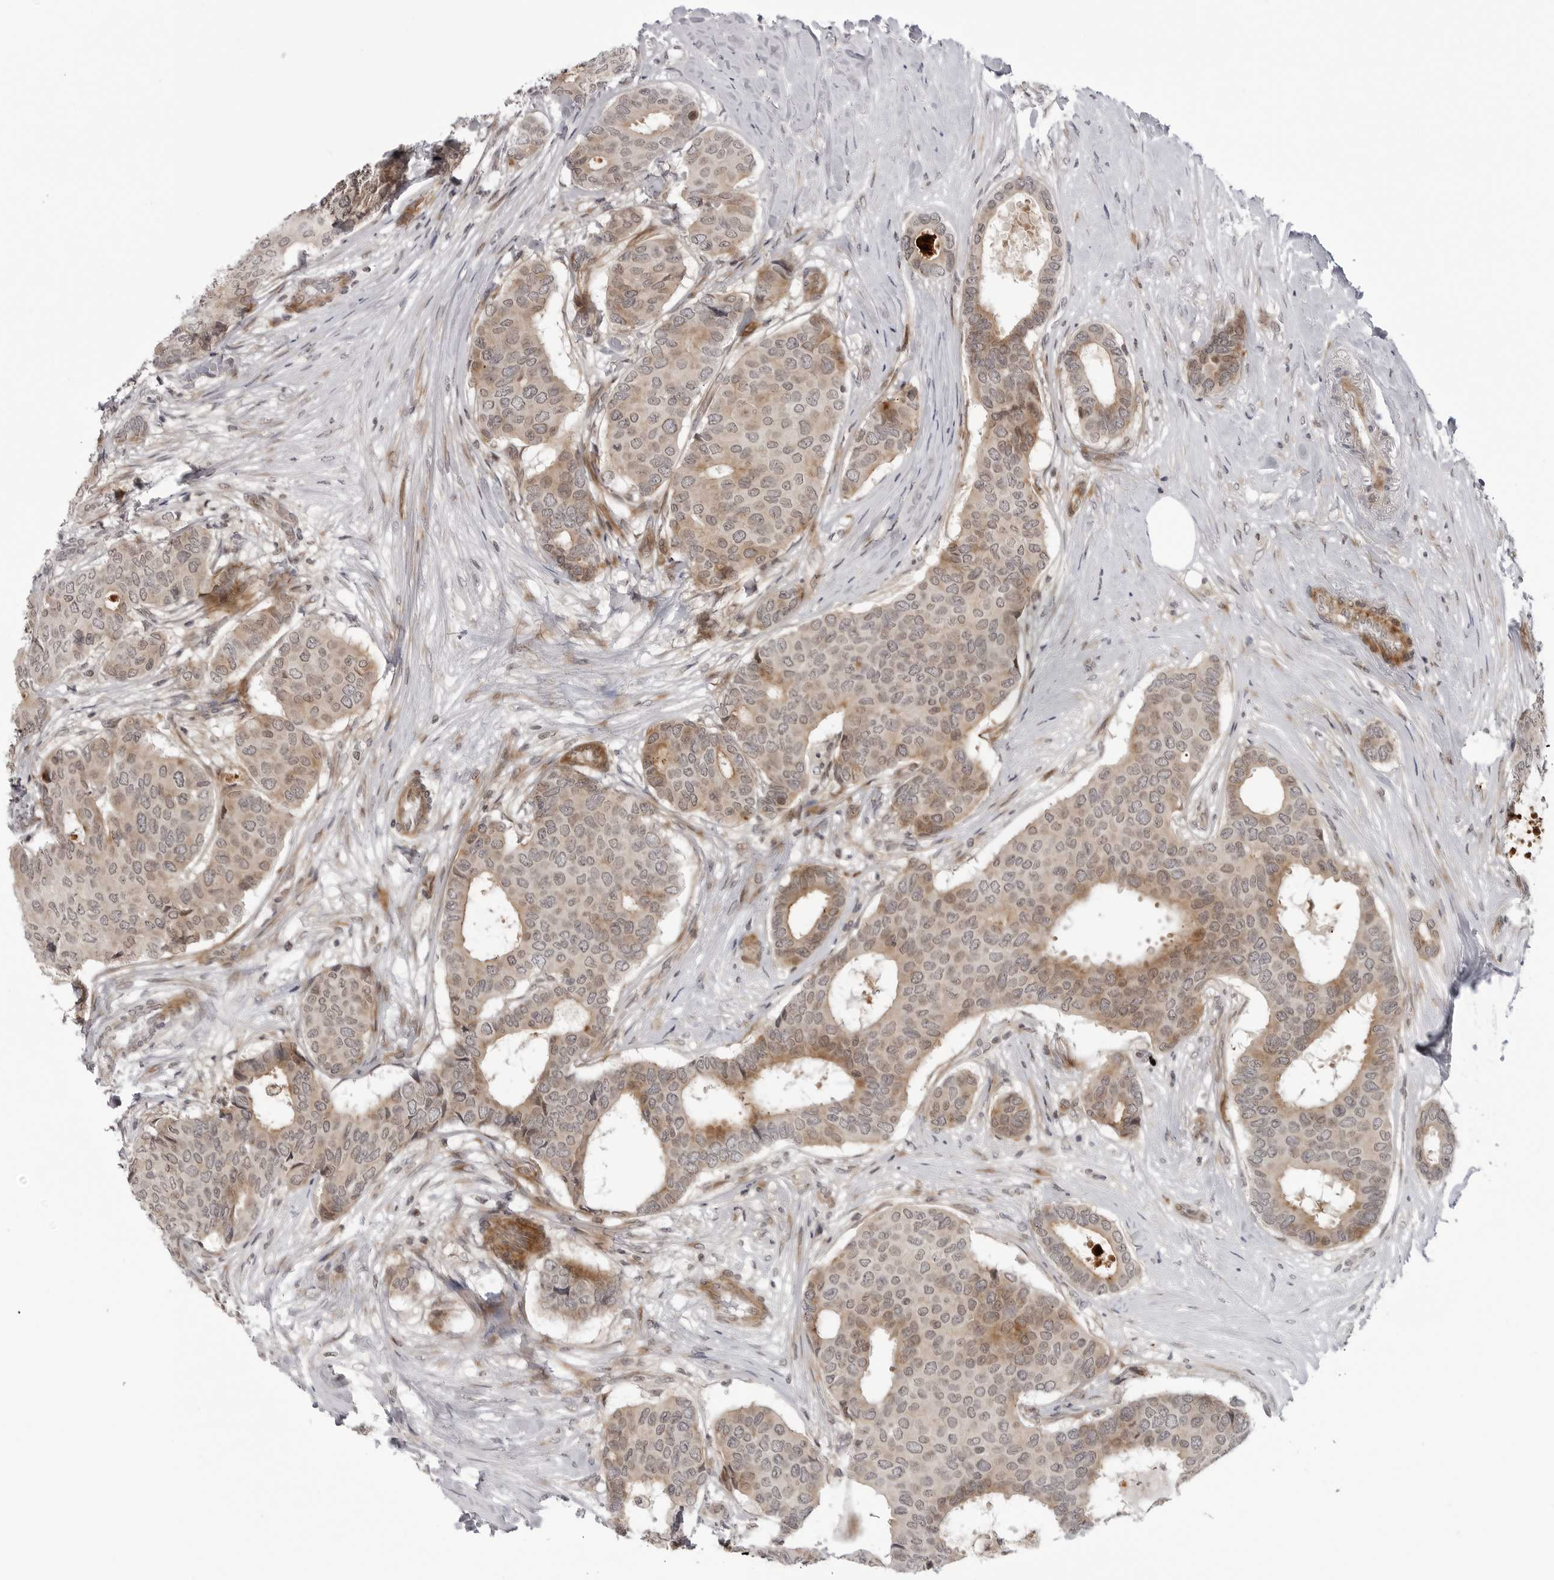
{"staining": {"intensity": "weak", "quantity": "25%-75%", "location": "cytoplasmic/membranous"}, "tissue": "breast cancer", "cell_type": "Tumor cells", "image_type": "cancer", "snomed": [{"axis": "morphology", "description": "Duct carcinoma"}, {"axis": "topography", "description": "Breast"}], "caption": "An immunohistochemistry photomicrograph of tumor tissue is shown. Protein staining in brown shows weak cytoplasmic/membranous positivity in breast intraductal carcinoma within tumor cells.", "gene": "ADAMTS5", "patient": {"sex": "female", "age": 75}}